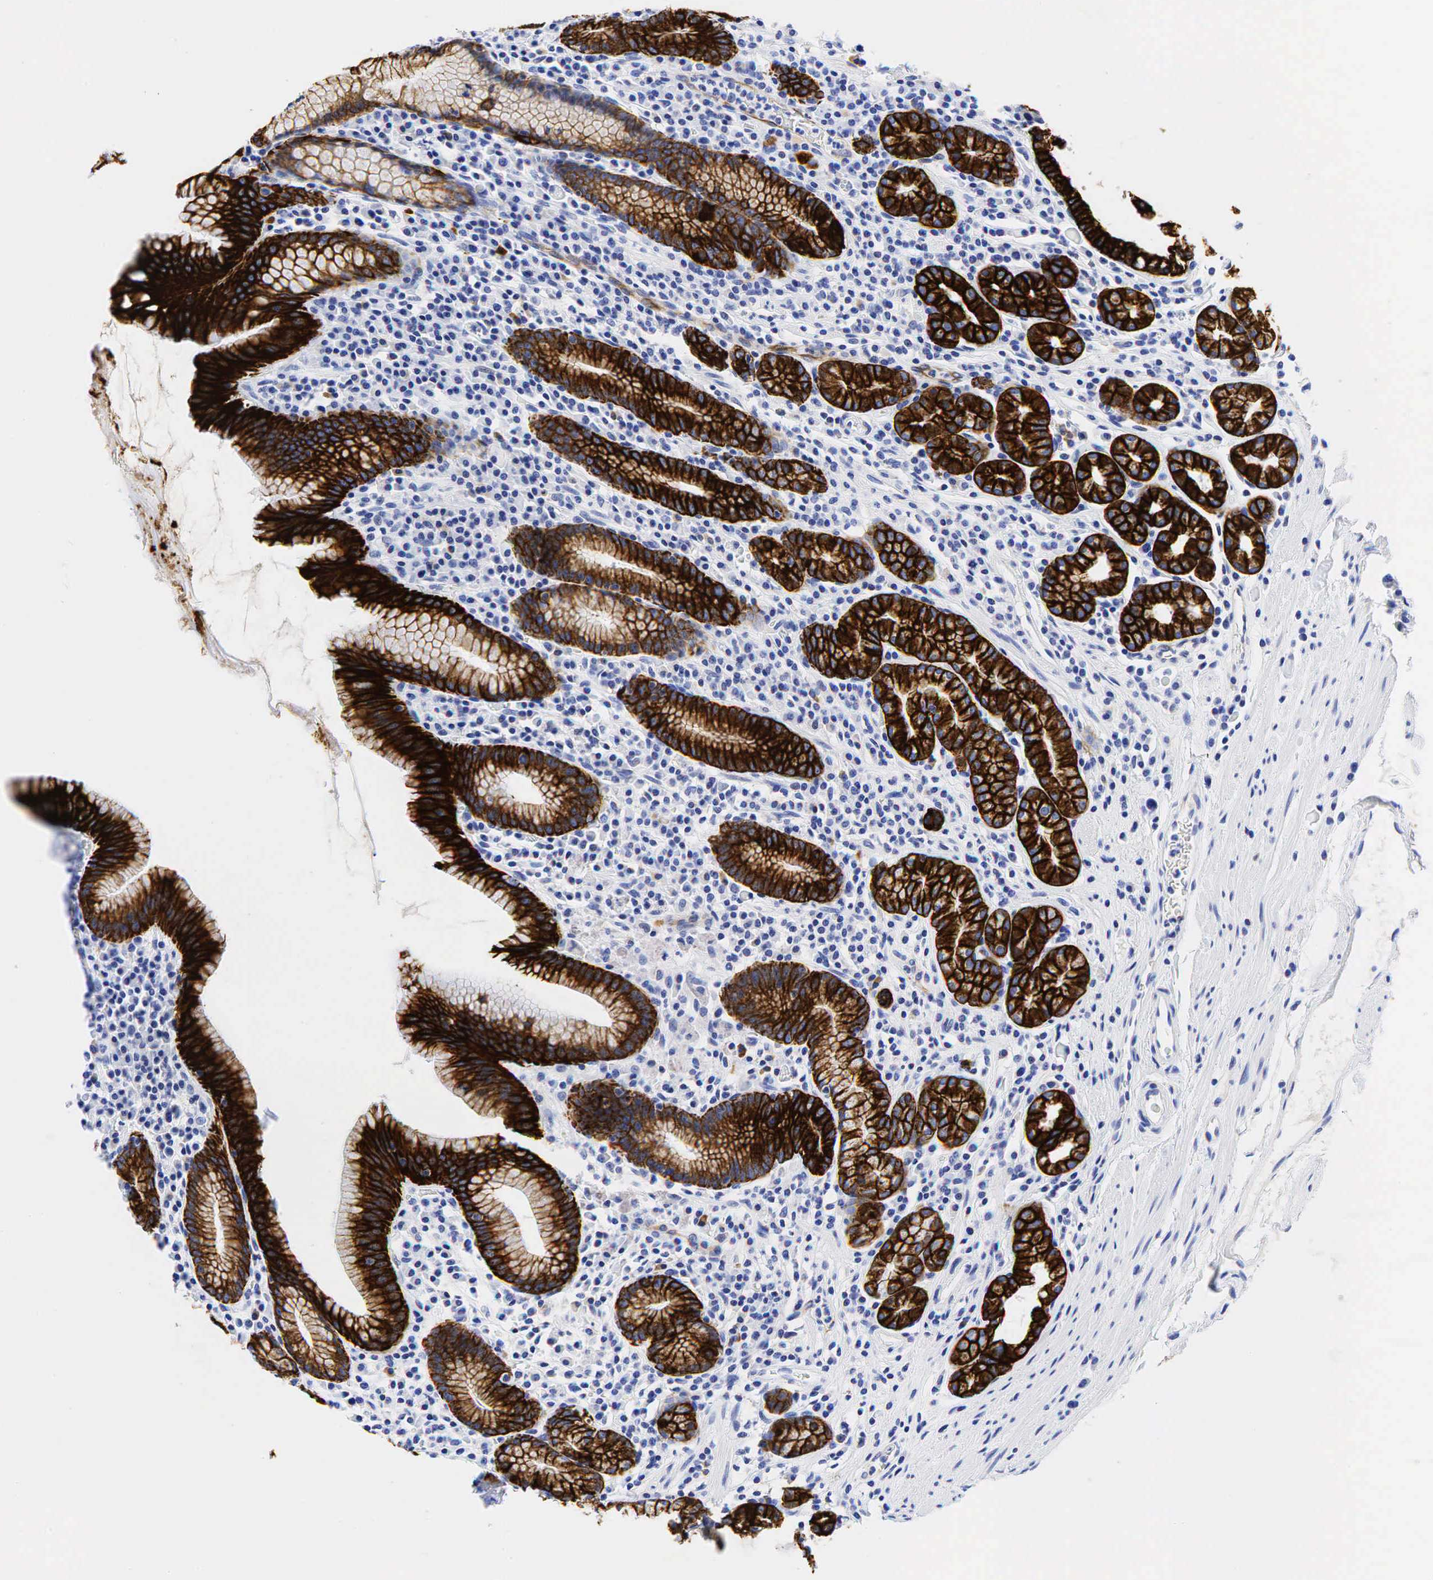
{"staining": {"intensity": "strong", "quantity": ">75%", "location": "cytoplasmic/membranous"}, "tissue": "stomach", "cell_type": "Glandular cells", "image_type": "normal", "snomed": [{"axis": "morphology", "description": "Normal tissue, NOS"}, {"axis": "topography", "description": "Stomach, lower"}], "caption": "IHC (DAB) staining of normal stomach demonstrates strong cytoplasmic/membranous protein expression in about >75% of glandular cells.", "gene": "KRT18", "patient": {"sex": "male", "age": 58}}